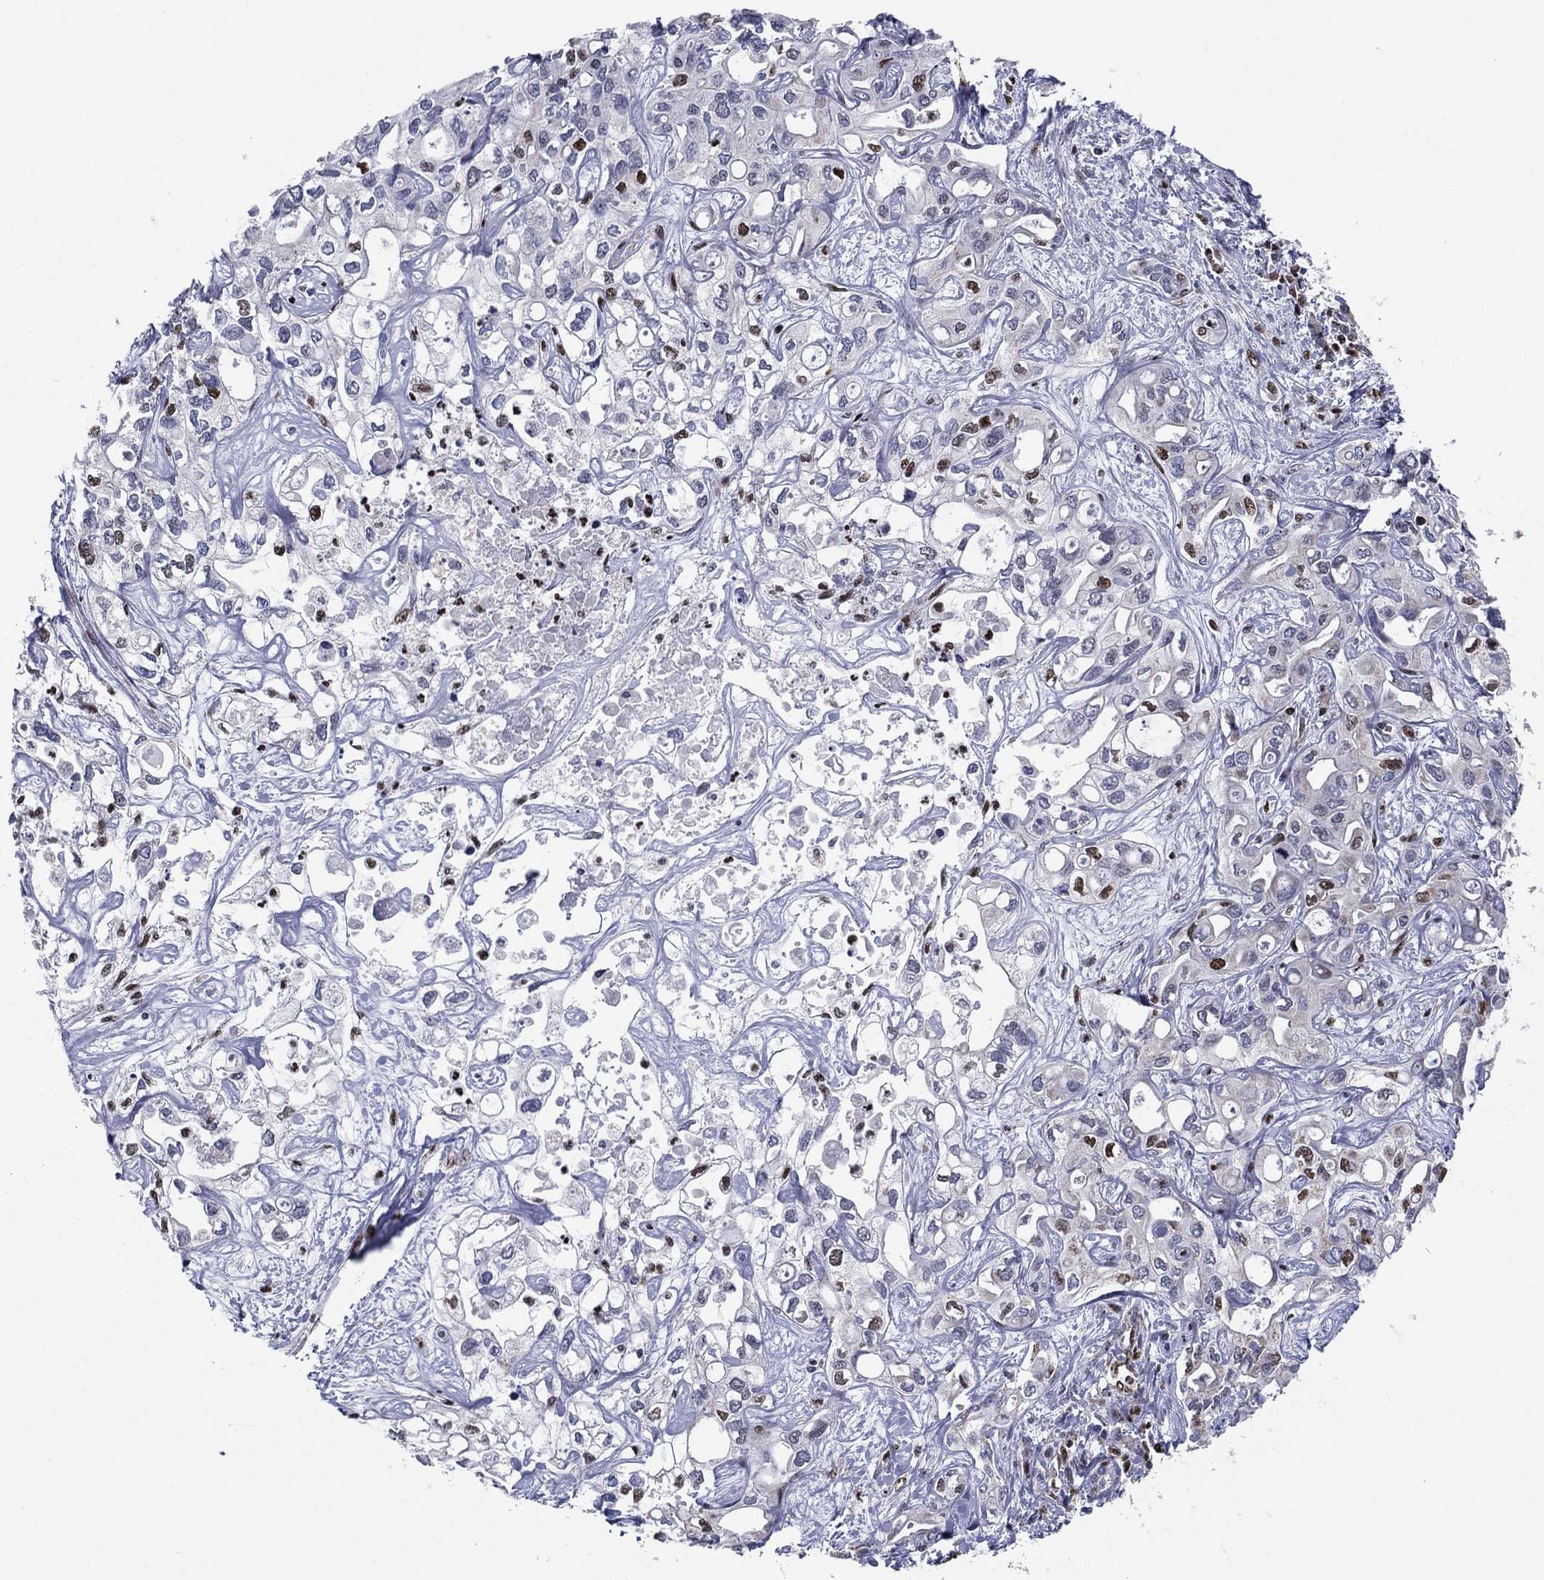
{"staining": {"intensity": "negative", "quantity": "none", "location": "none"}, "tissue": "liver cancer", "cell_type": "Tumor cells", "image_type": "cancer", "snomed": [{"axis": "morphology", "description": "Cholangiocarcinoma"}, {"axis": "topography", "description": "Liver"}], "caption": "Tumor cells are negative for protein expression in human cholangiocarcinoma (liver).", "gene": "N4BP2", "patient": {"sex": "female", "age": 64}}